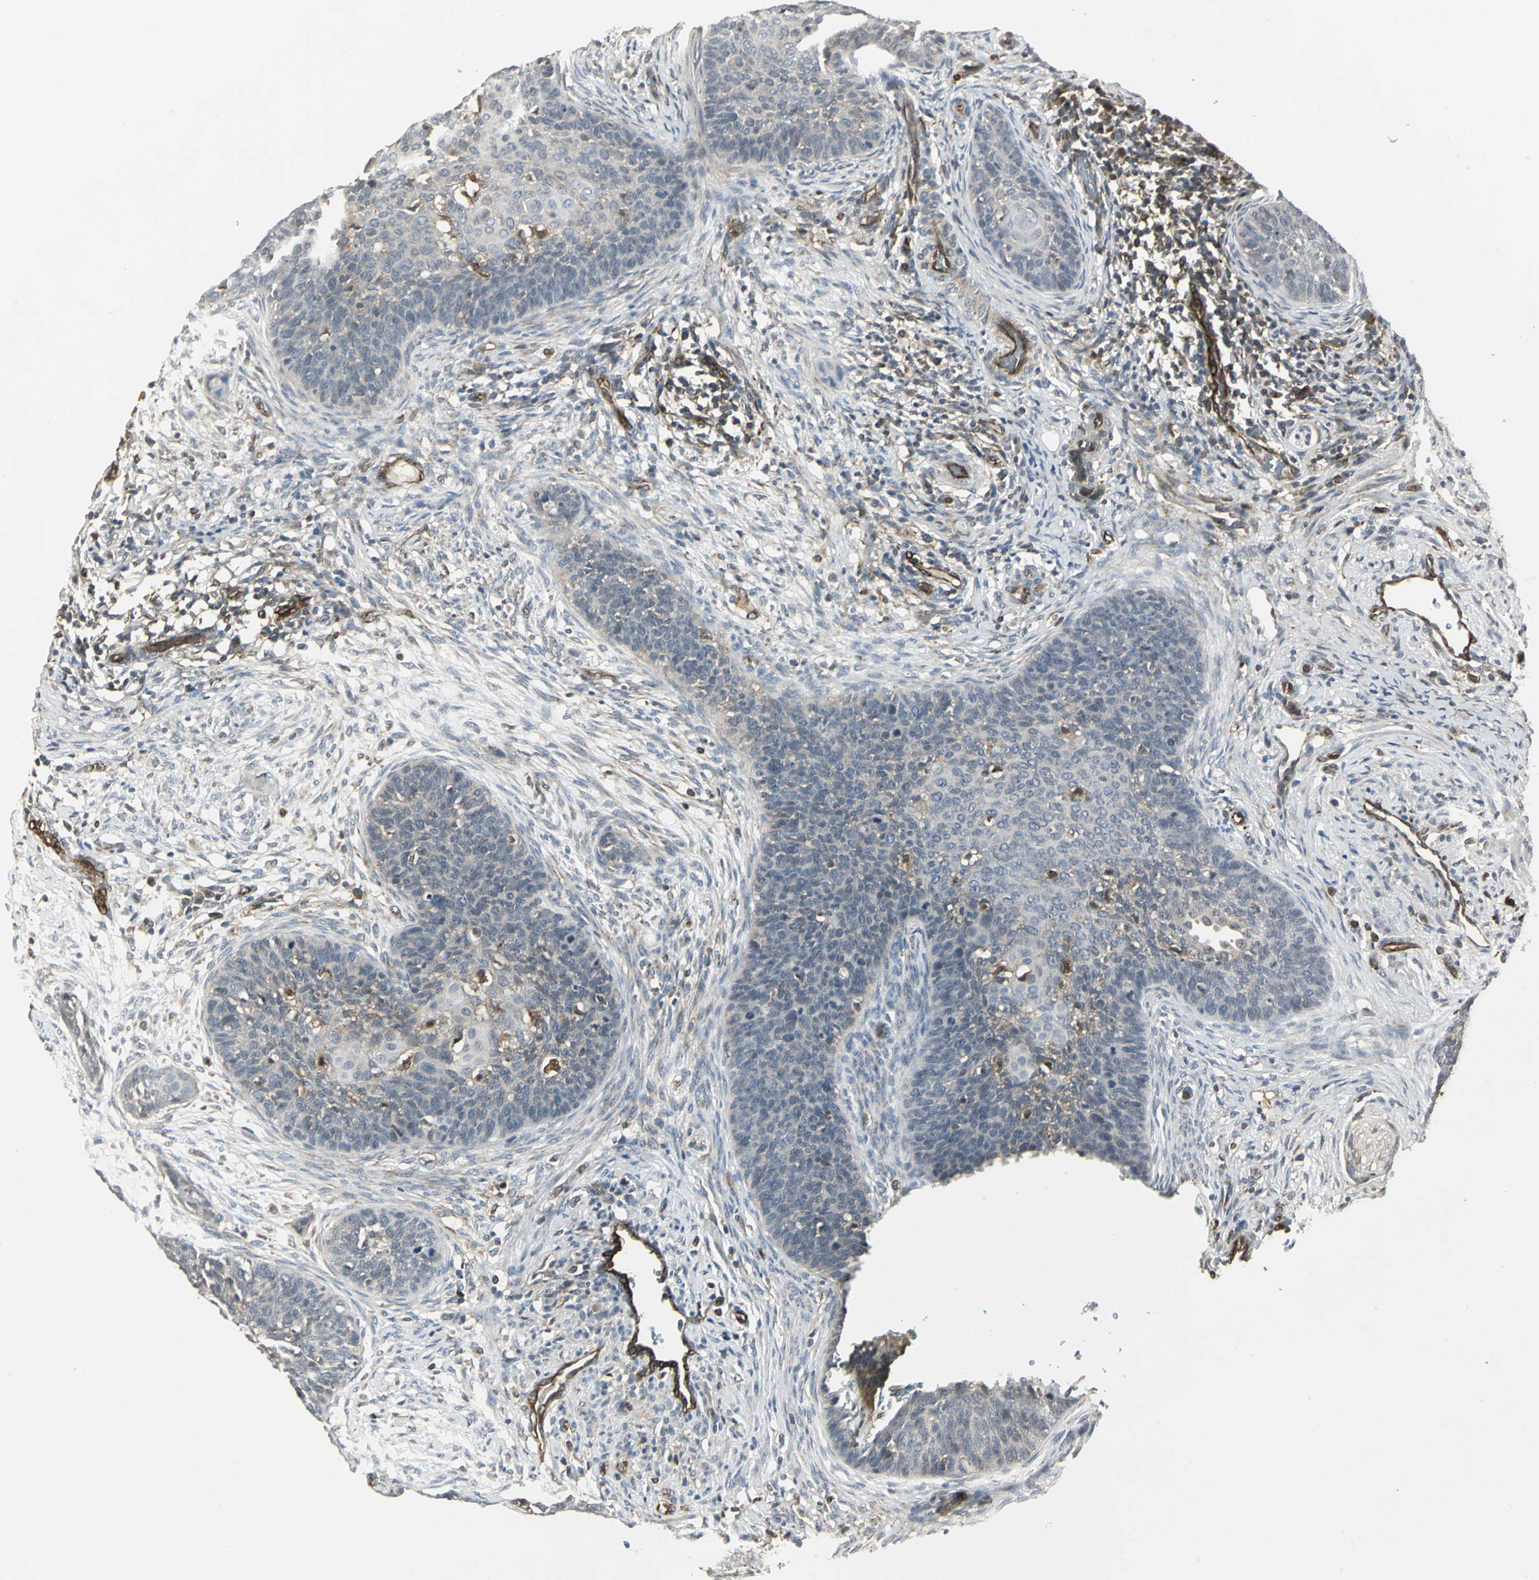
{"staining": {"intensity": "weak", "quantity": ">75%", "location": "cytoplasmic/membranous"}, "tissue": "cervical cancer", "cell_type": "Tumor cells", "image_type": "cancer", "snomed": [{"axis": "morphology", "description": "Squamous cell carcinoma, NOS"}, {"axis": "topography", "description": "Cervix"}], "caption": "Tumor cells reveal low levels of weak cytoplasmic/membranous positivity in approximately >75% of cells in human cervical cancer (squamous cell carcinoma).", "gene": "PRXL2B", "patient": {"sex": "female", "age": 33}}